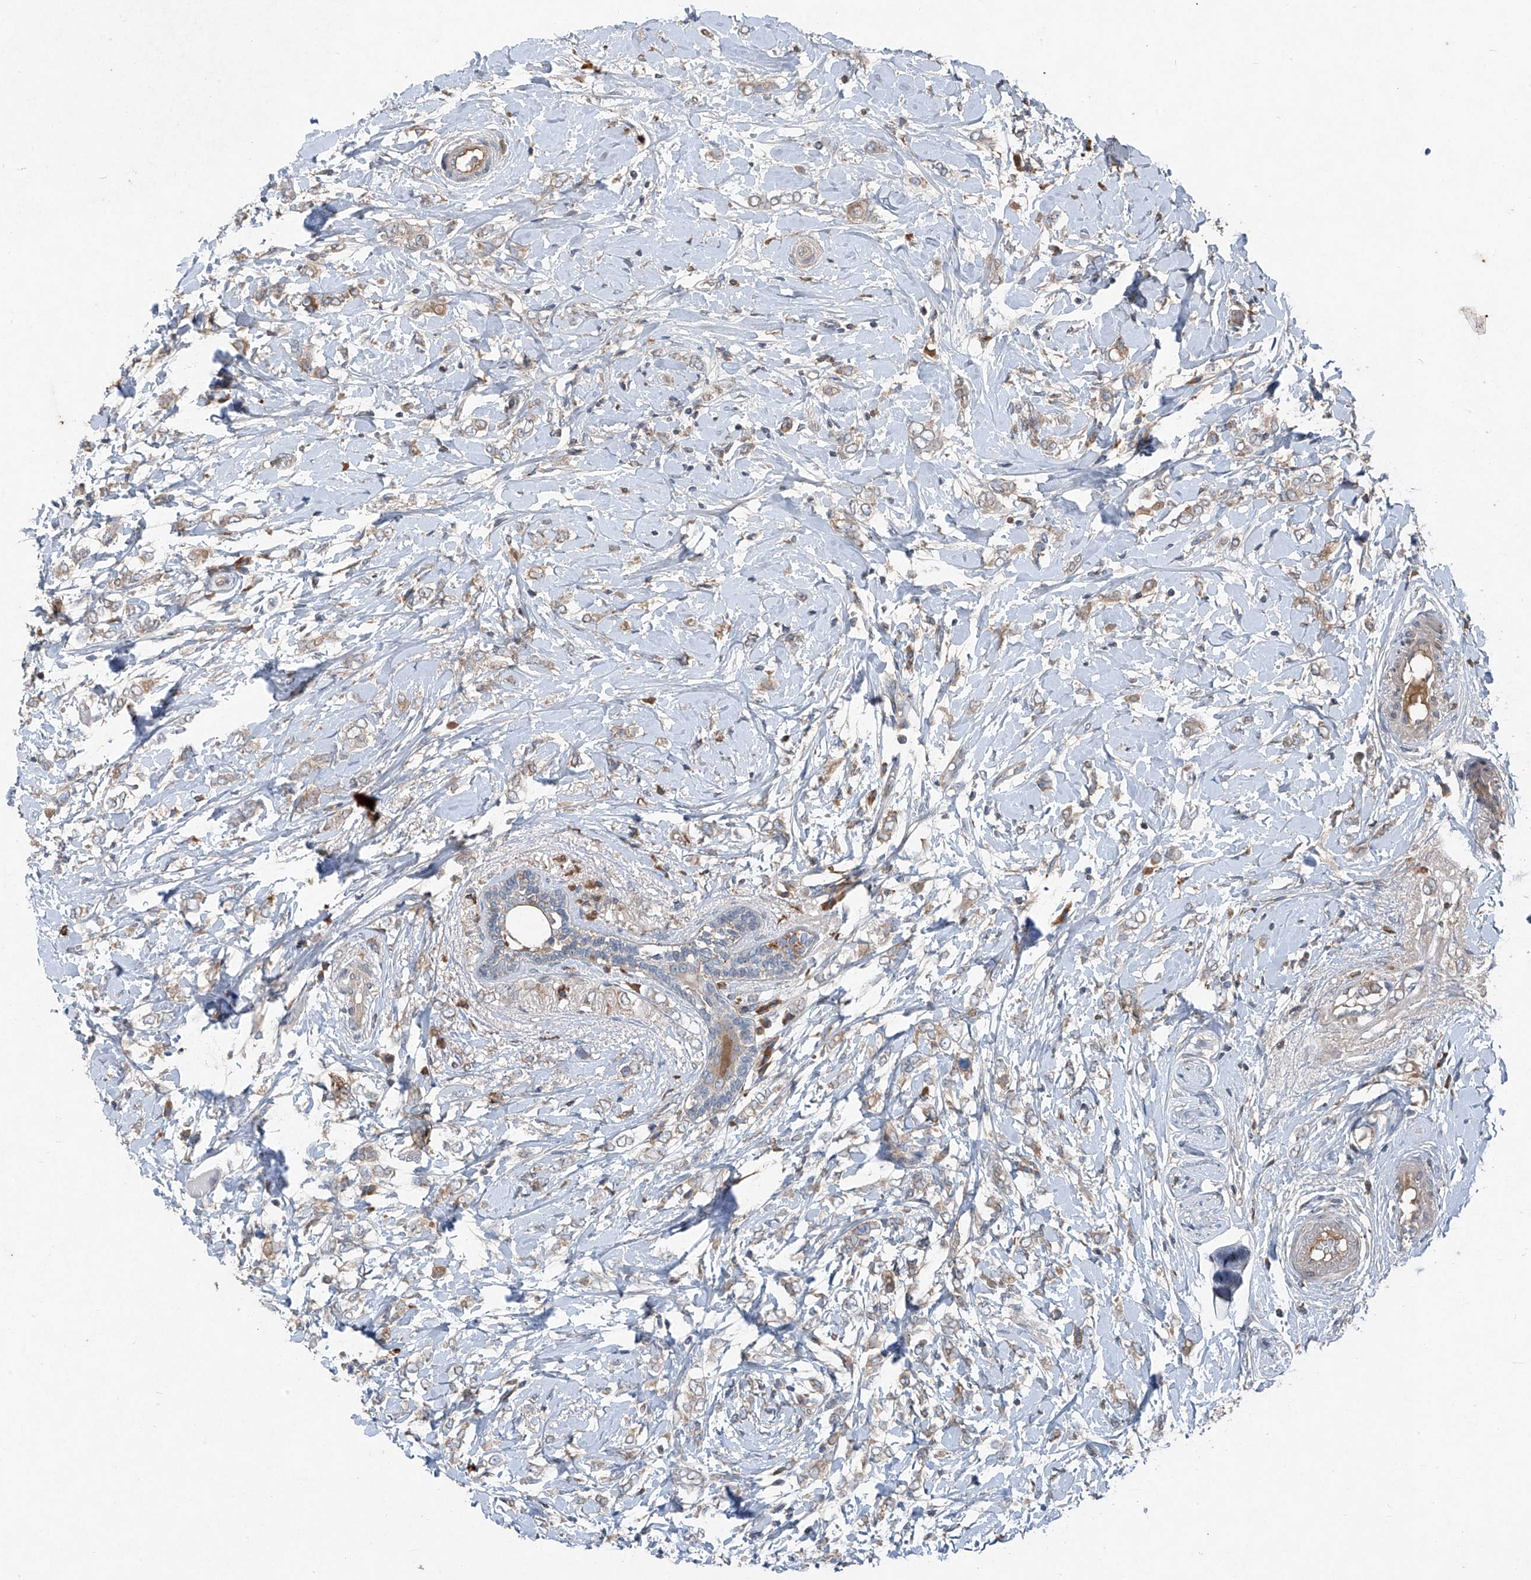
{"staining": {"intensity": "weak", "quantity": ">75%", "location": "cytoplasmic/membranous"}, "tissue": "breast cancer", "cell_type": "Tumor cells", "image_type": "cancer", "snomed": [{"axis": "morphology", "description": "Normal tissue, NOS"}, {"axis": "morphology", "description": "Lobular carcinoma"}, {"axis": "topography", "description": "Breast"}], "caption": "Protein staining displays weak cytoplasmic/membranous expression in approximately >75% of tumor cells in lobular carcinoma (breast). Using DAB (3,3'-diaminobenzidine) (brown) and hematoxylin (blue) stains, captured at high magnification using brightfield microscopy.", "gene": "FOXRED2", "patient": {"sex": "female", "age": 47}}